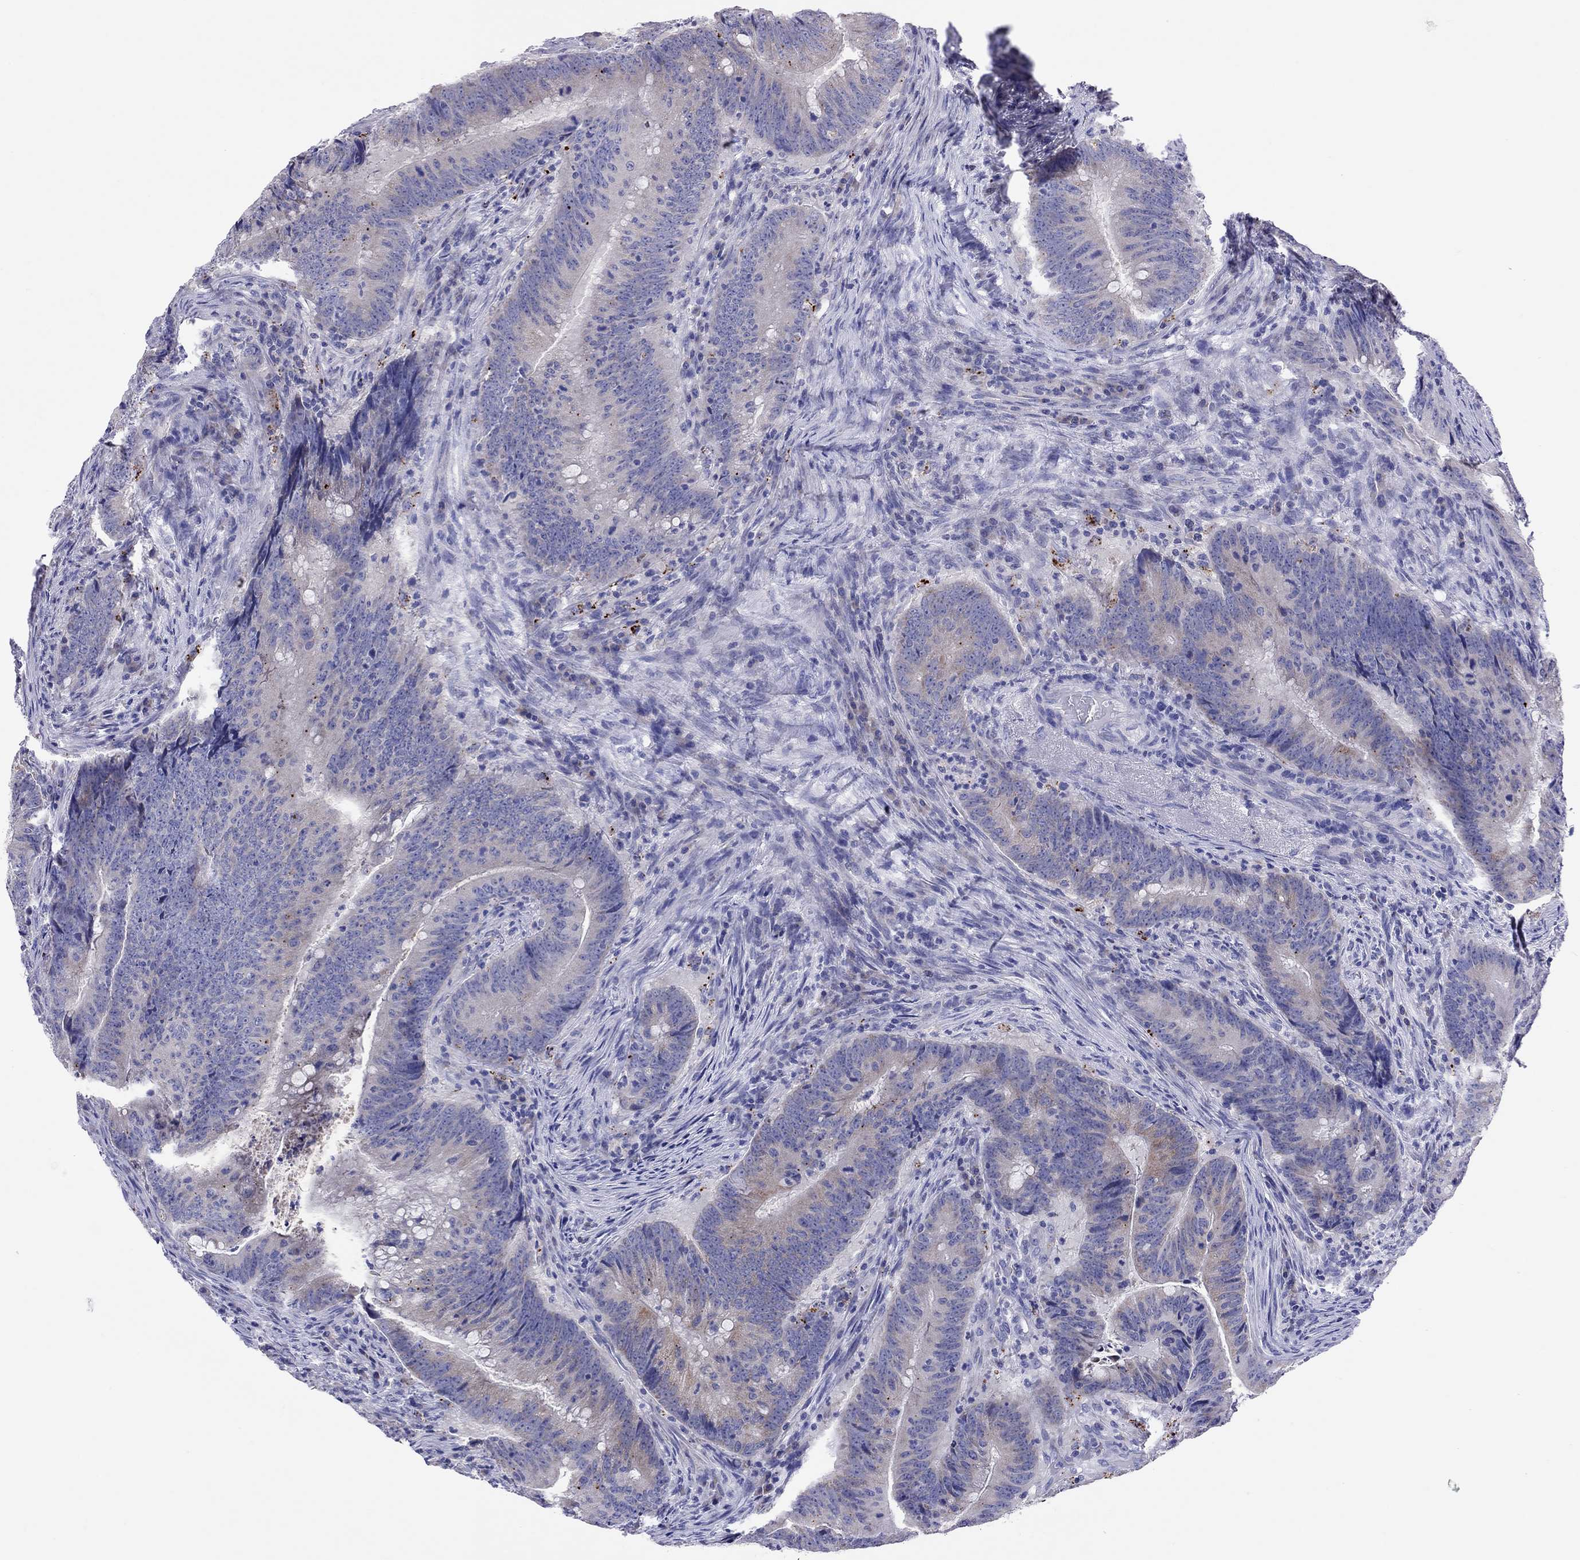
{"staining": {"intensity": "negative", "quantity": "none", "location": "none"}, "tissue": "colorectal cancer", "cell_type": "Tumor cells", "image_type": "cancer", "snomed": [{"axis": "morphology", "description": "Adenocarcinoma, NOS"}, {"axis": "topography", "description": "Colon"}], "caption": "The IHC histopathology image has no significant staining in tumor cells of colorectal cancer (adenocarcinoma) tissue.", "gene": "COL9A1", "patient": {"sex": "female", "age": 87}}